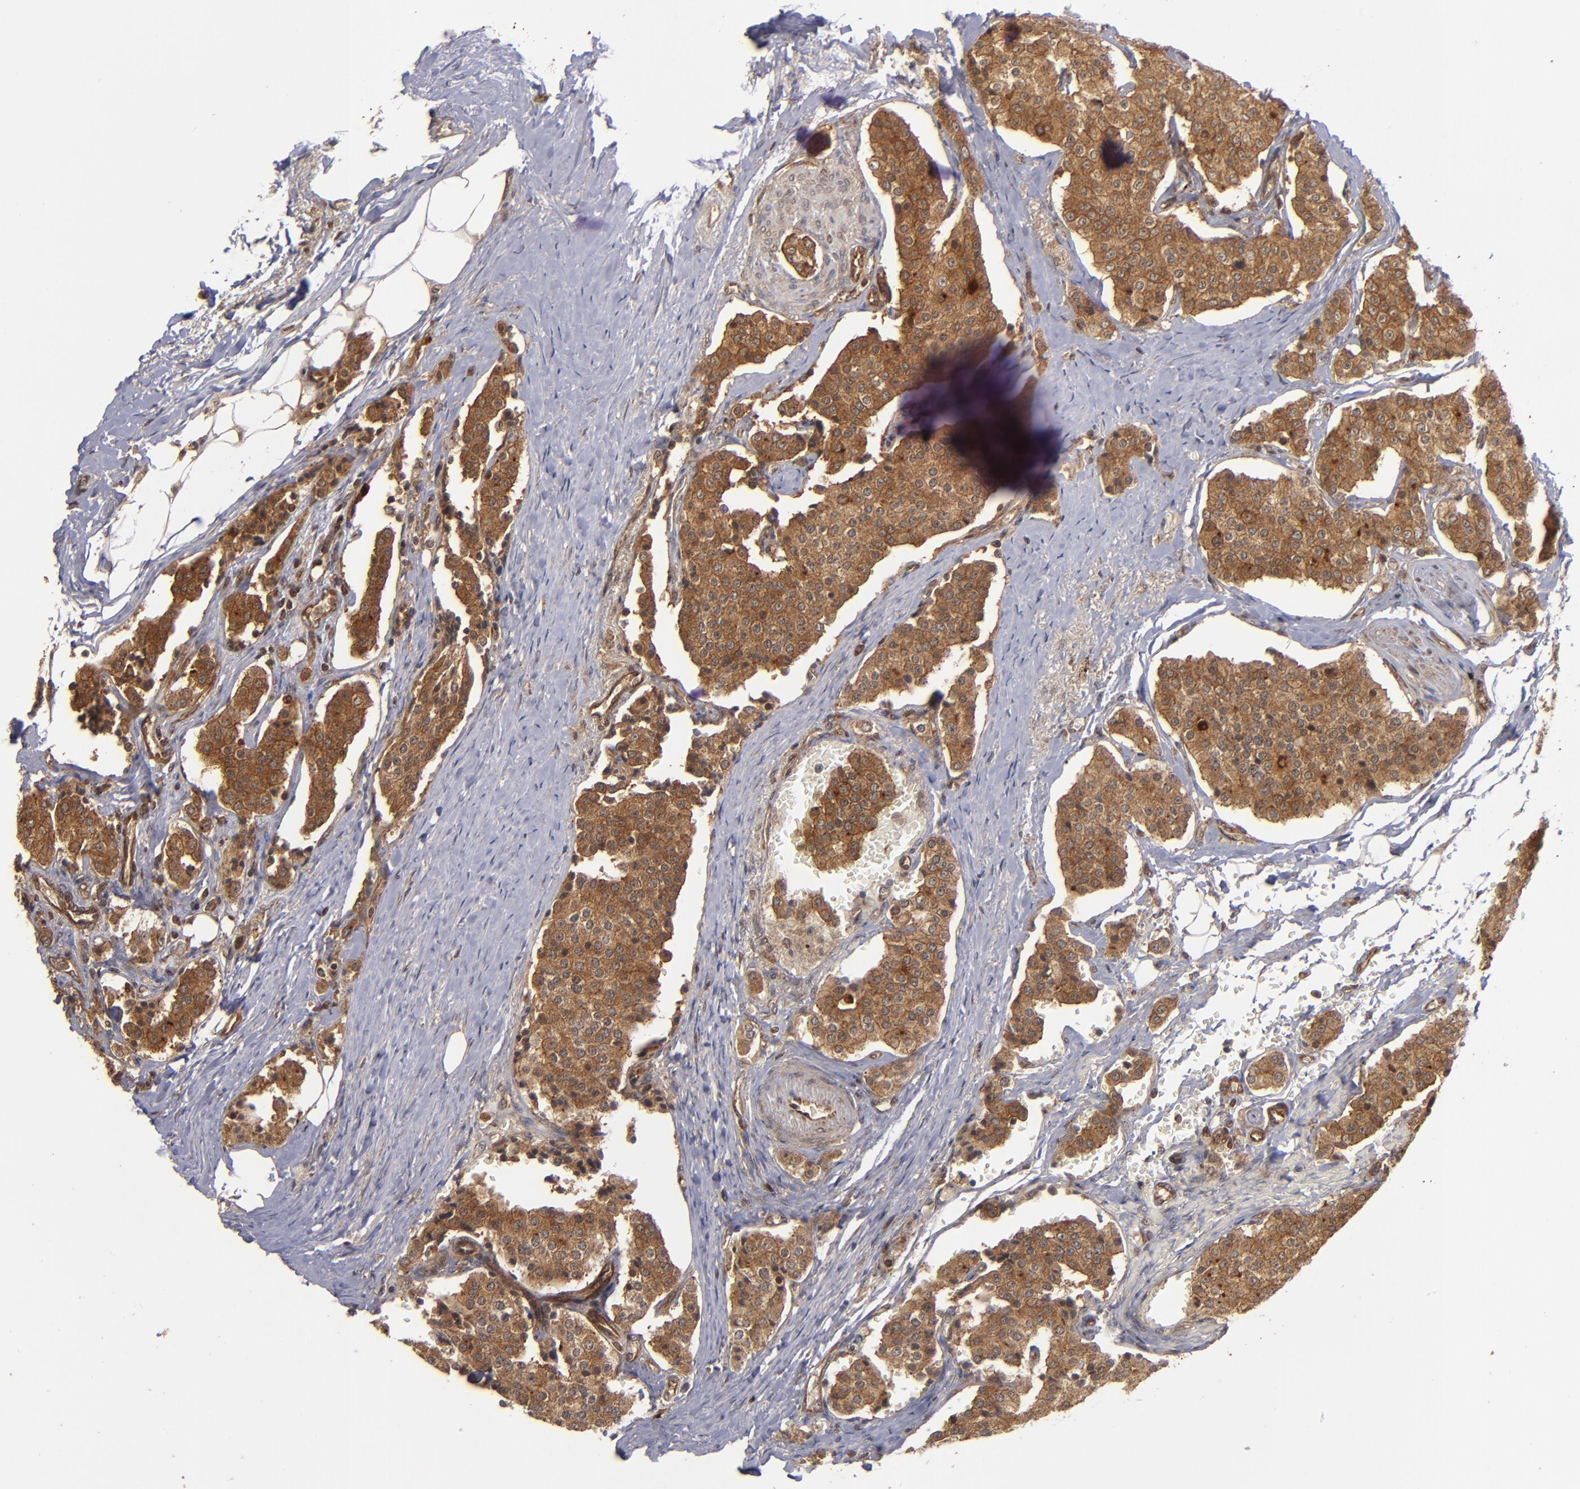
{"staining": {"intensity": "strong", "quantity": ">75%", "location": "cytoplasmic/membranous"}, "tissue": "carcinoid", "cell_type": "Tumor cells", "image_type": "cancer", "snomed": [{"axis": "morphology", "description": "Carcinoid, malignant, NOS"}, {"axis": "topography", "description": "Colon"}], "caption": "This histopathology image demonstrates IHC staining of human carcinoid, with high strong cytoplasmic/membranous staining in about >75% of tumor cells.", "gene": "BDKRB1", "patient": {"sex": "female", "age": 61}}